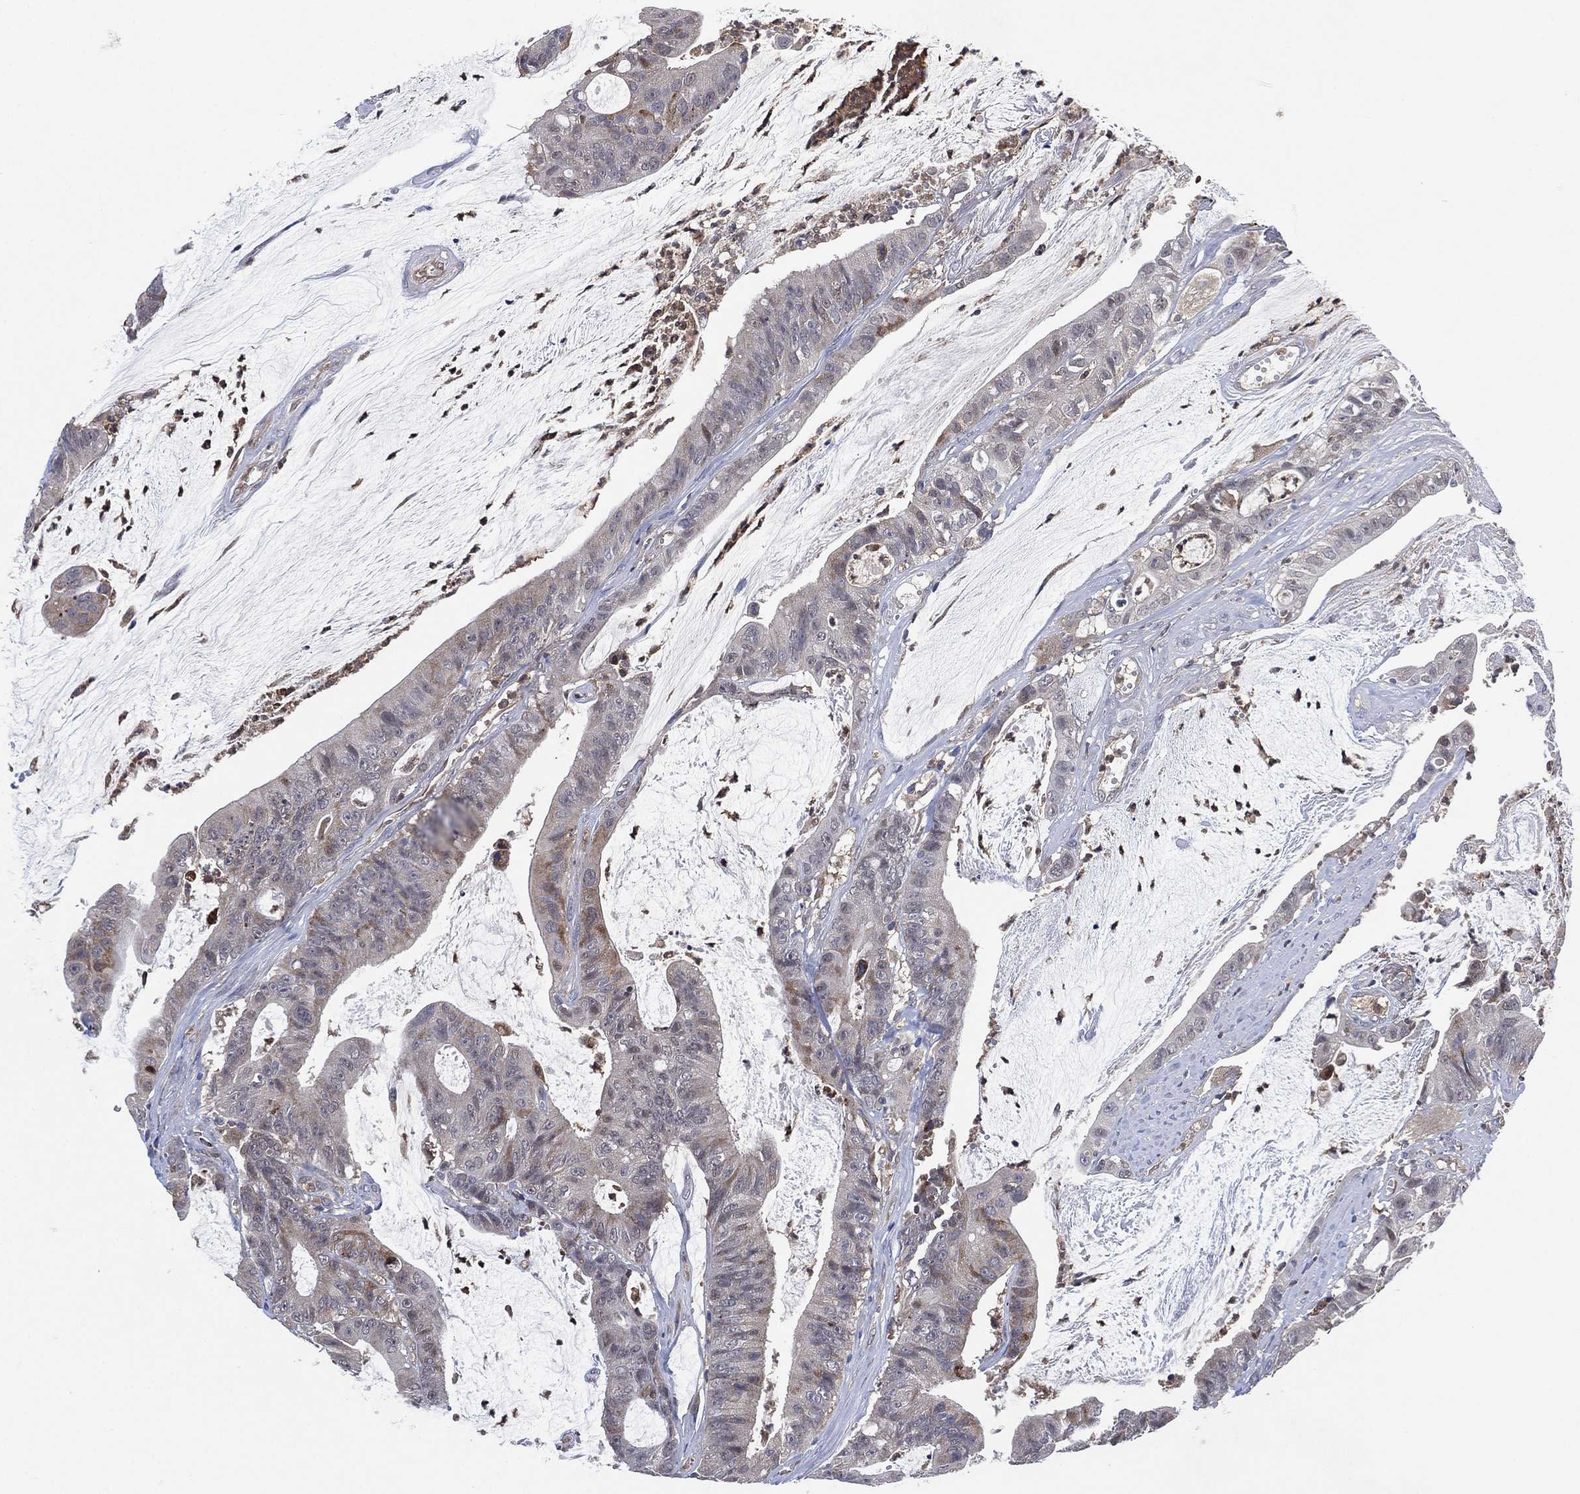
{"staining": {"intensity": "negative", "quantity": "none", "location": "none"}, "tissue": "colorectal cancer", "cell_type": "Tumor cells", "image_type": "cancer", "snomed": [{"axis": "morphology", "description": "Adenocarcinoma, NOS"}, {"axis": "topography", "description": "Colon"}], "caption": "Adenocarcinoma (colorectal) was stained to show a protein in brown. There is no significant staining in tumor cells.", "gene": "FES", "patient": {"sex": "female", "age": 69}}